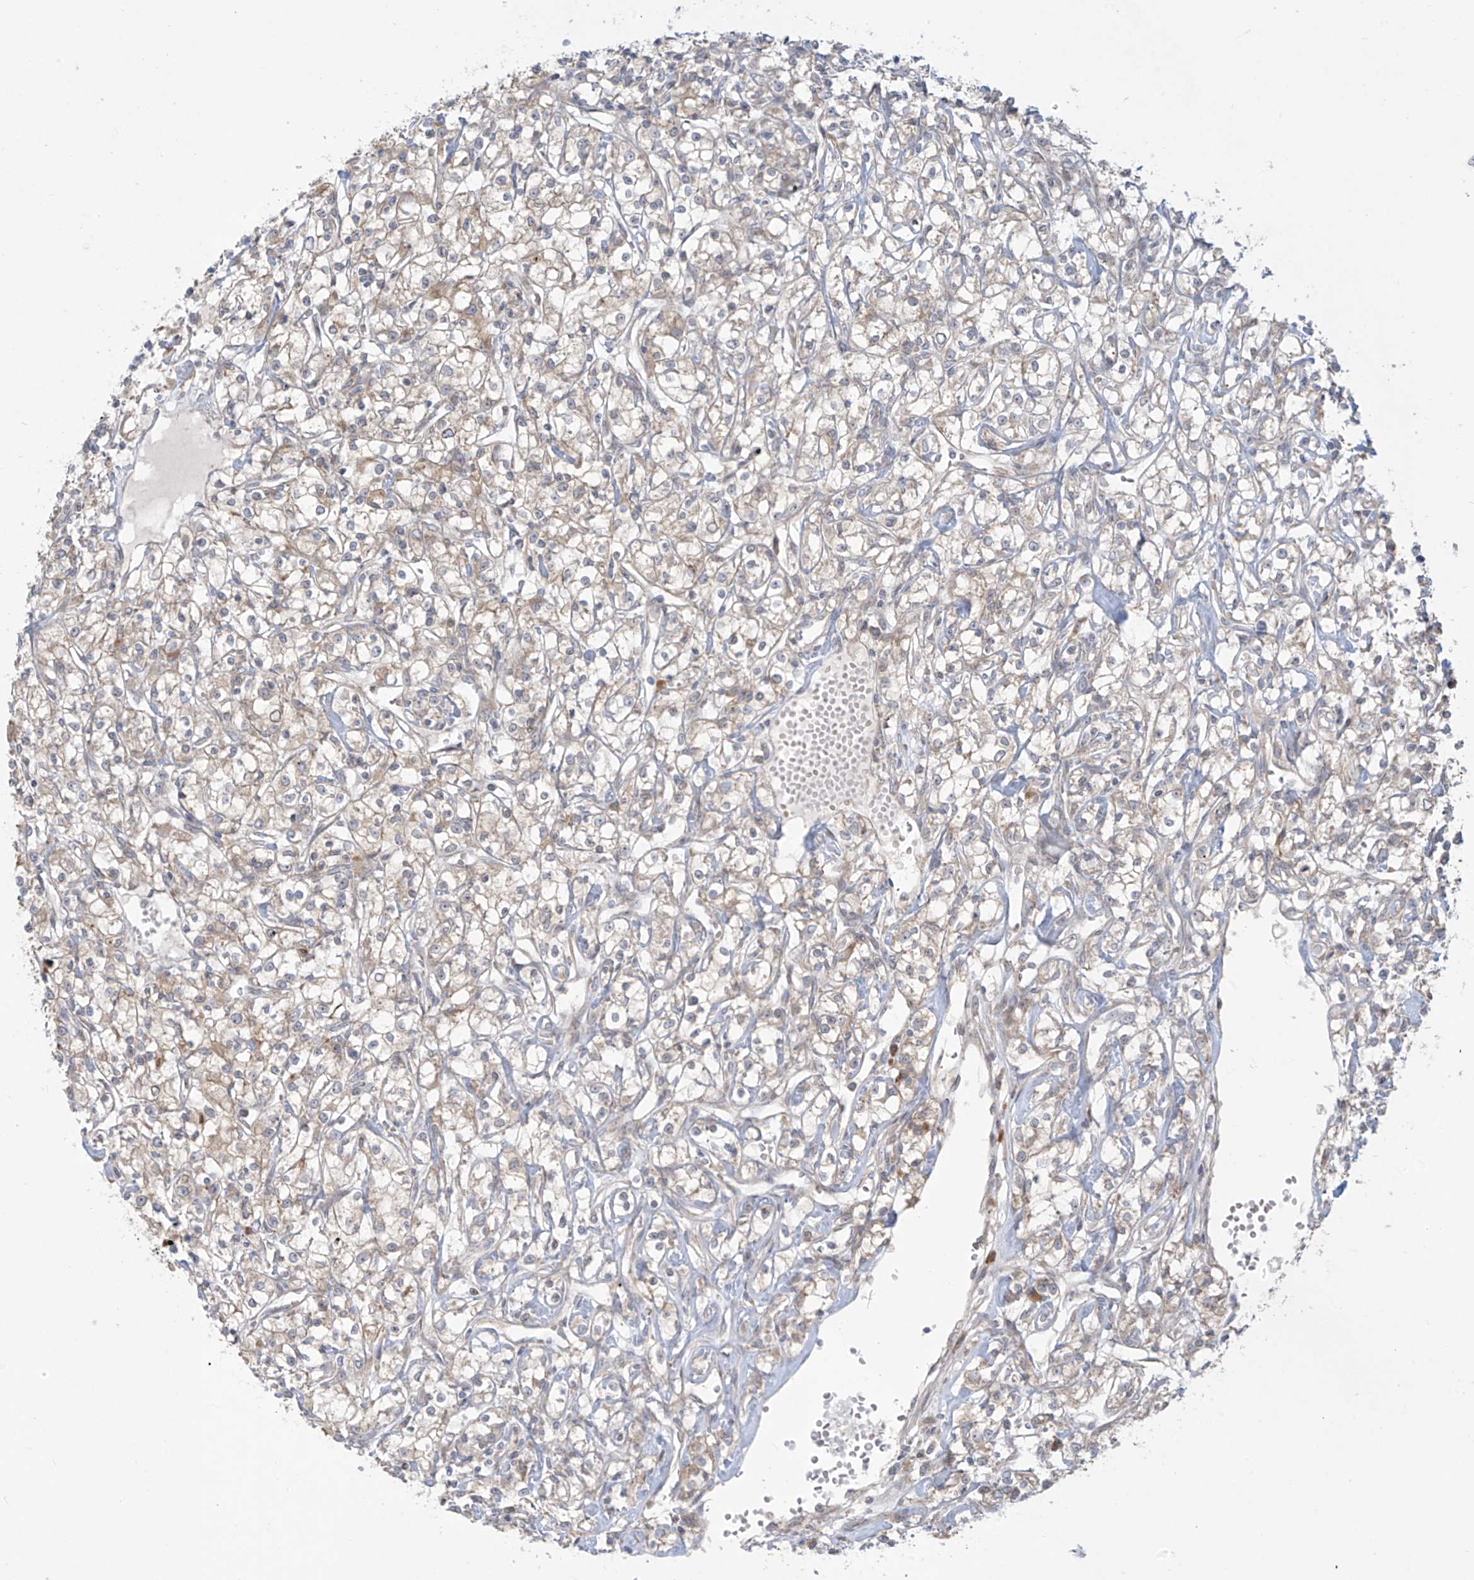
{"staining": {"intensity": "weak", "quantity": "25%-75%", "location": "cytoplasmic/membranous"}, "tissue": "renal cancer", "cell_type": "Tumor cells", "image_type": "cancer", "snomed": [{"axis": "morphology", "description": "Adenocarcinoma, NOS"}, {"axis": "topography", "description": "Kidney"}], "caption": "Immunohistochemistry staining of renal cancer, which demonstrates low levels of weak cytoplasmic/membranous expression in about 25%-75% of tumor cells indicating weak cytoplasmic/membranous protein staining. The staining was performed using DAB (brown) for protein detection and nuclei were counterstained in hematoxylin (blue).", "gene": "PPAT", "patient": {"sex": "female", "age": 59}}